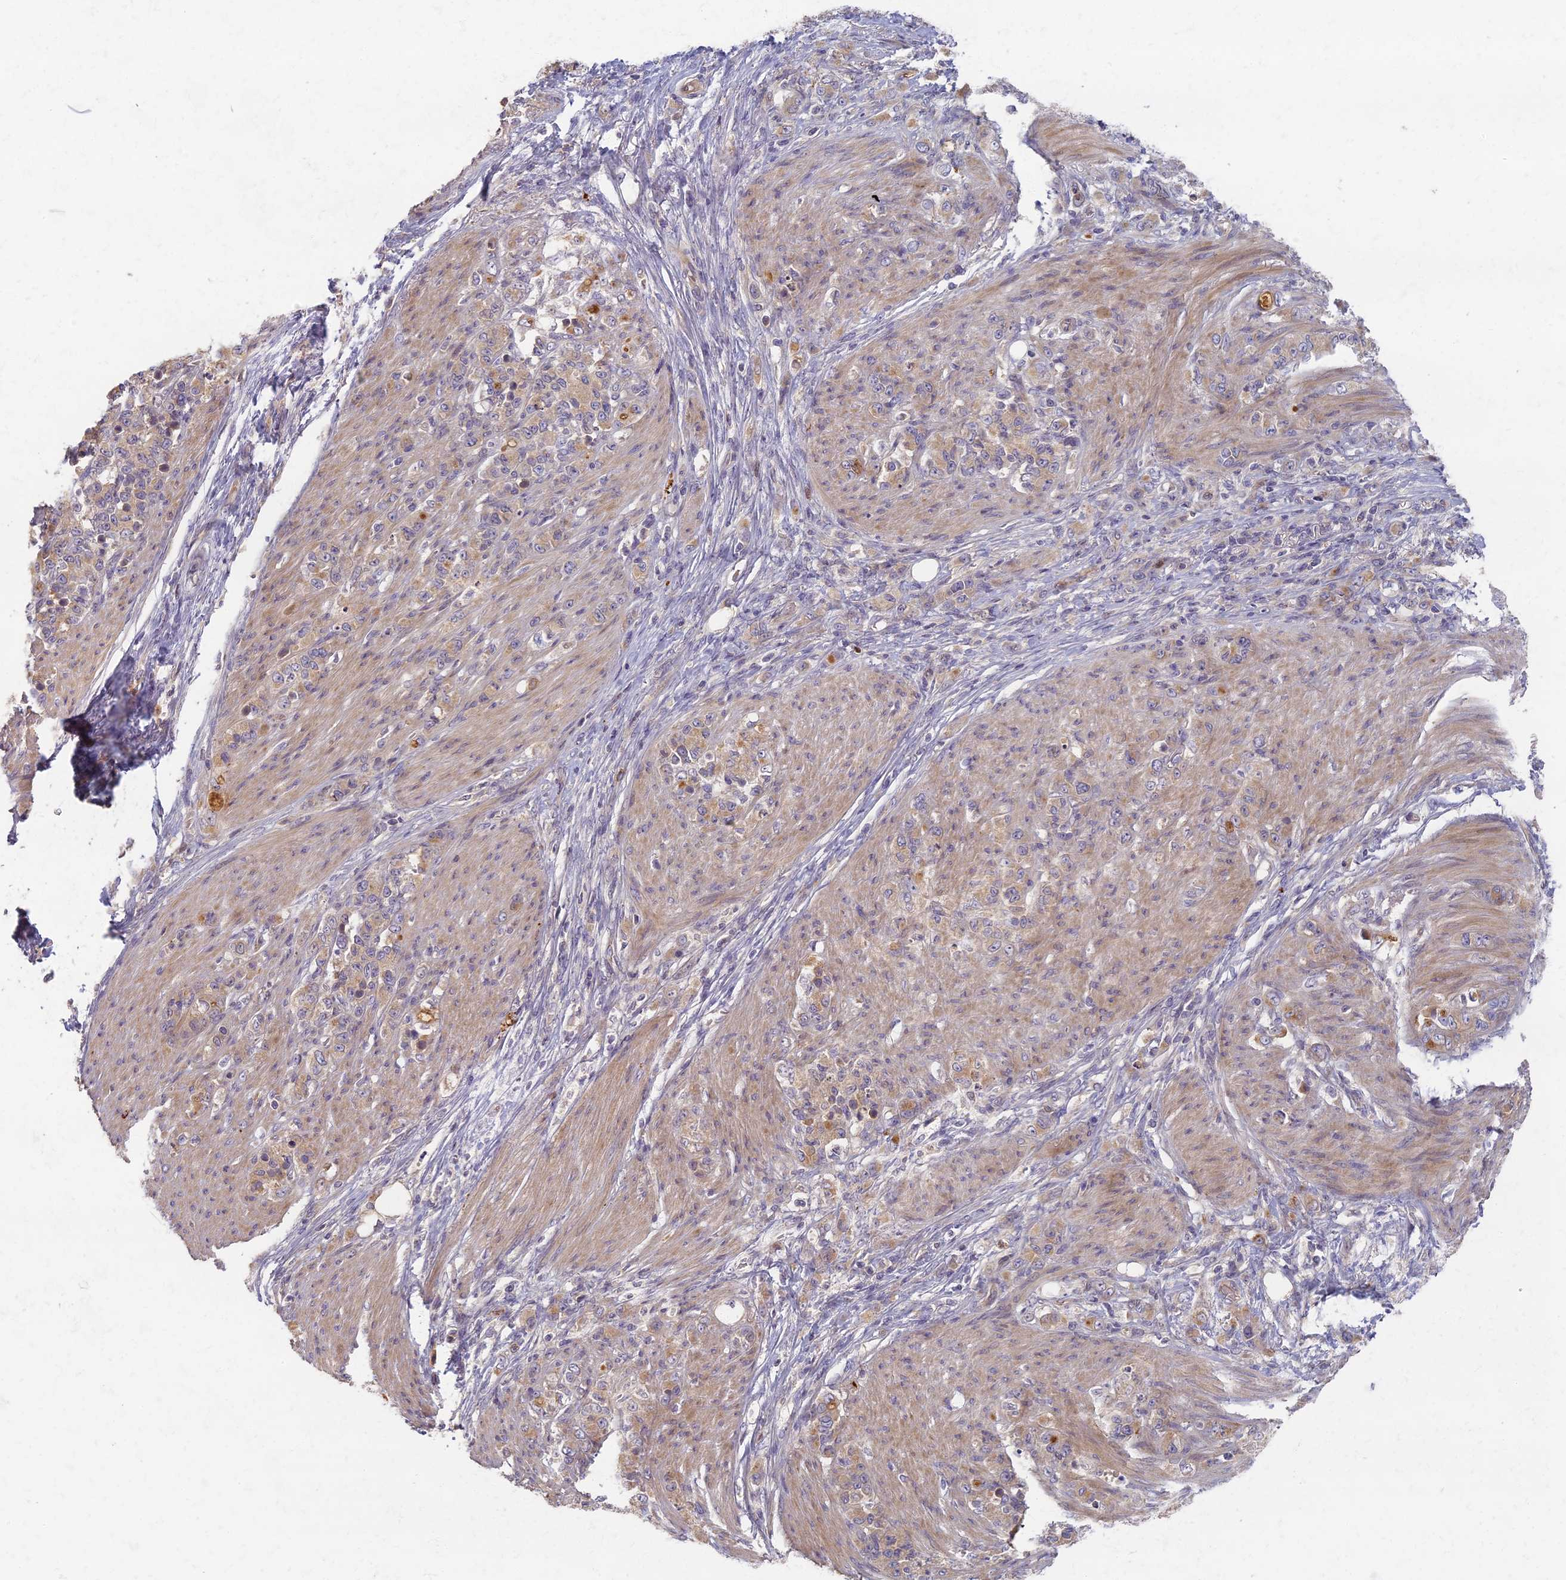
{"staining": {"intensity": "weak", "quantity": "25%-75%", "location": "cytoplasmic/membranous"}, "tissue": "stomach cancer", "cell_type": "Tumor cells", "image_type": "cancer", "snomed": [{"axis": "morphology", "description": "Adenocarcinoma, NOS"}, {"axis": "topography", "description": "Stomach"}], "caption": "Approximately 25%-75% of tumor cells in stomach cancer (adenocarcinoma) show weak cytoplasmic/membranous protein expression as visualized by brown immunohistochemical staining.", "gene": "AP4E1", "patient": {"sex": "female", "age": 79}}